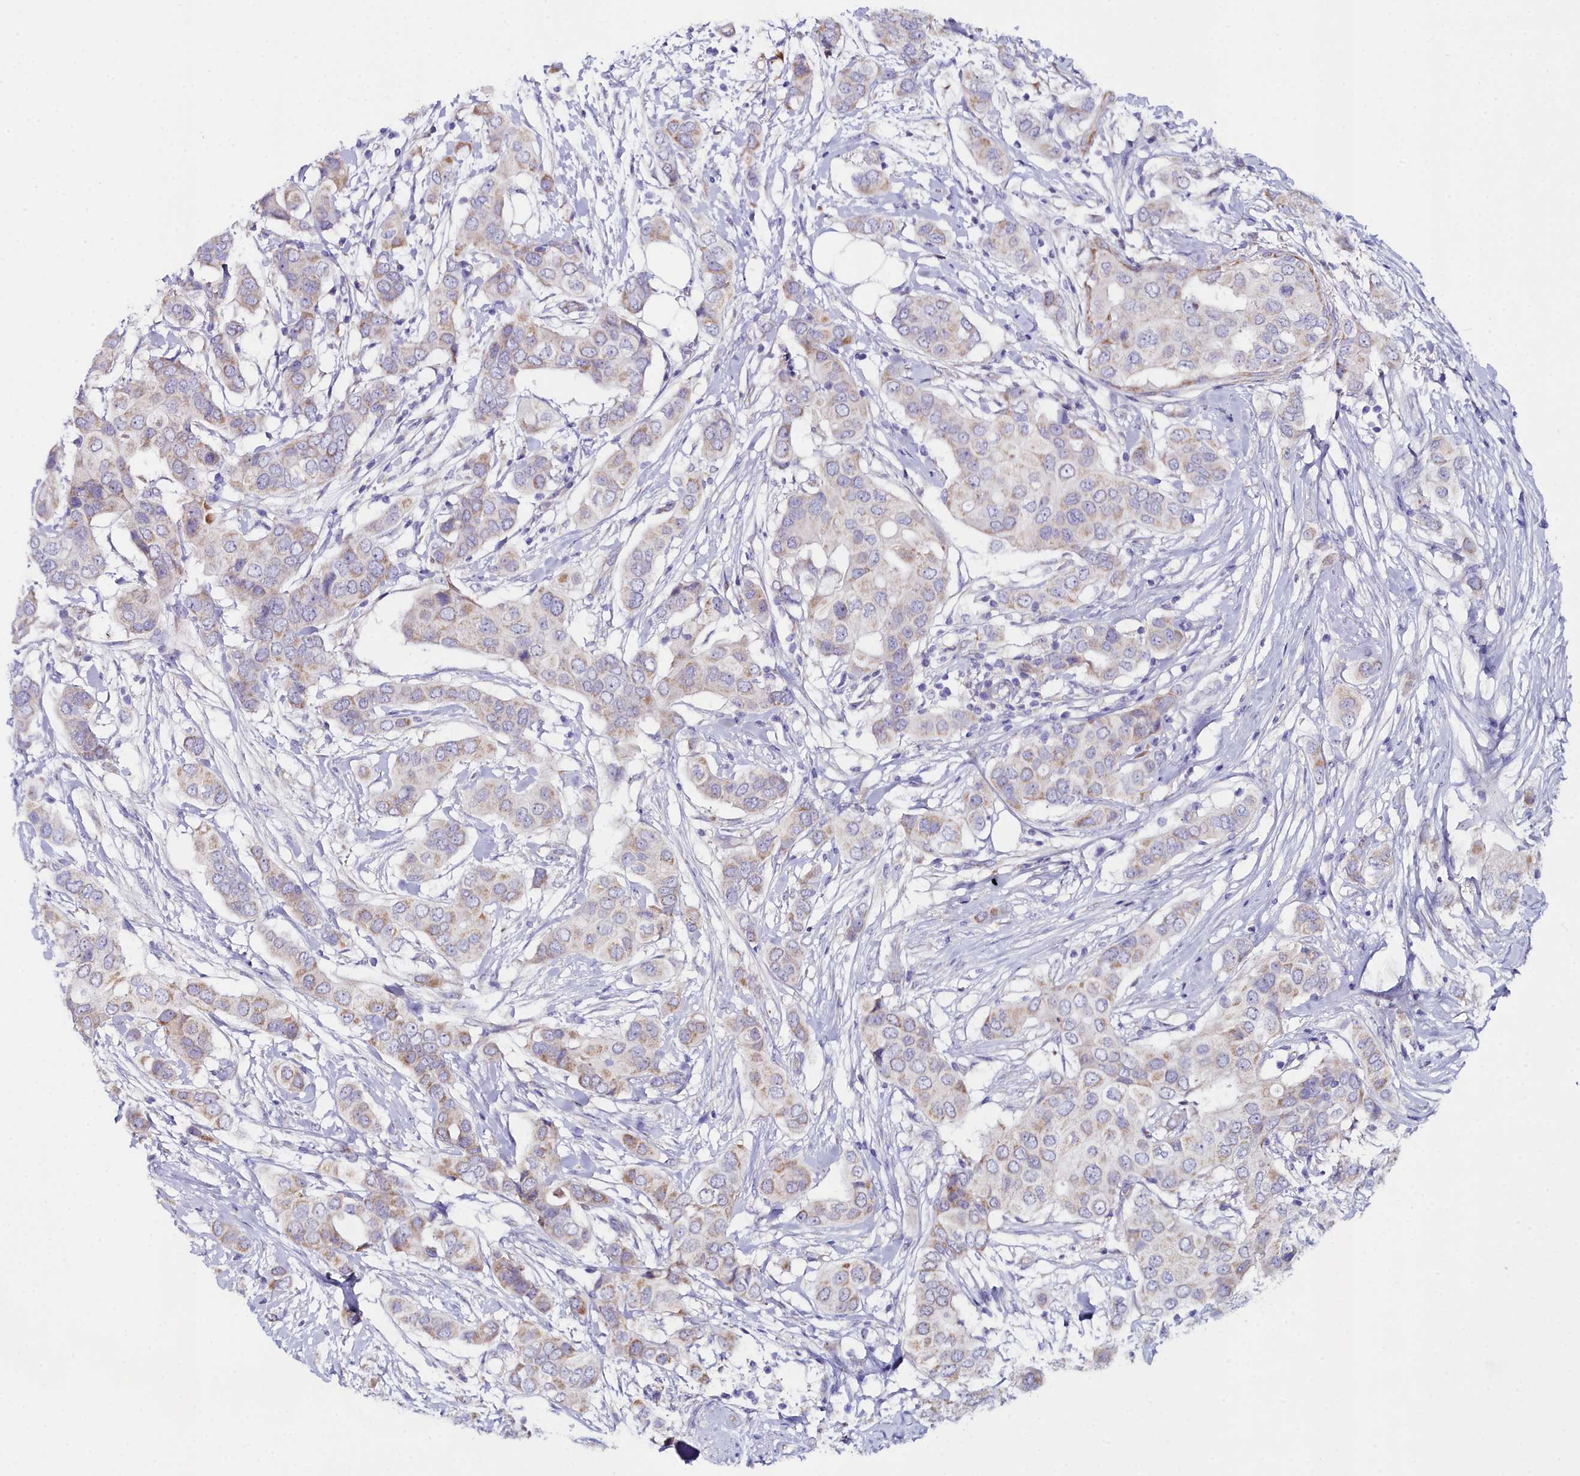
{"staining": {"intensity": "weak", "quantity": ">75%", "location": "cytoplasmic/membranous"}, "tissue": "breast cancer", "cell_type": "Tumor cells", "image_type": "cancer", "snomed": [{"axis": "morphology", "description": "Lobular carcinoma"}, {"axis": "topography", "description": "Breast"}], "caption": "Tumor cells reveal low levels of weak cytoplasmic/membranous expression in about >75% of cells in lobular carcinoma (breast).", "gene": "SLC49A3", "patient": {"sex": "female", "age": 51}}